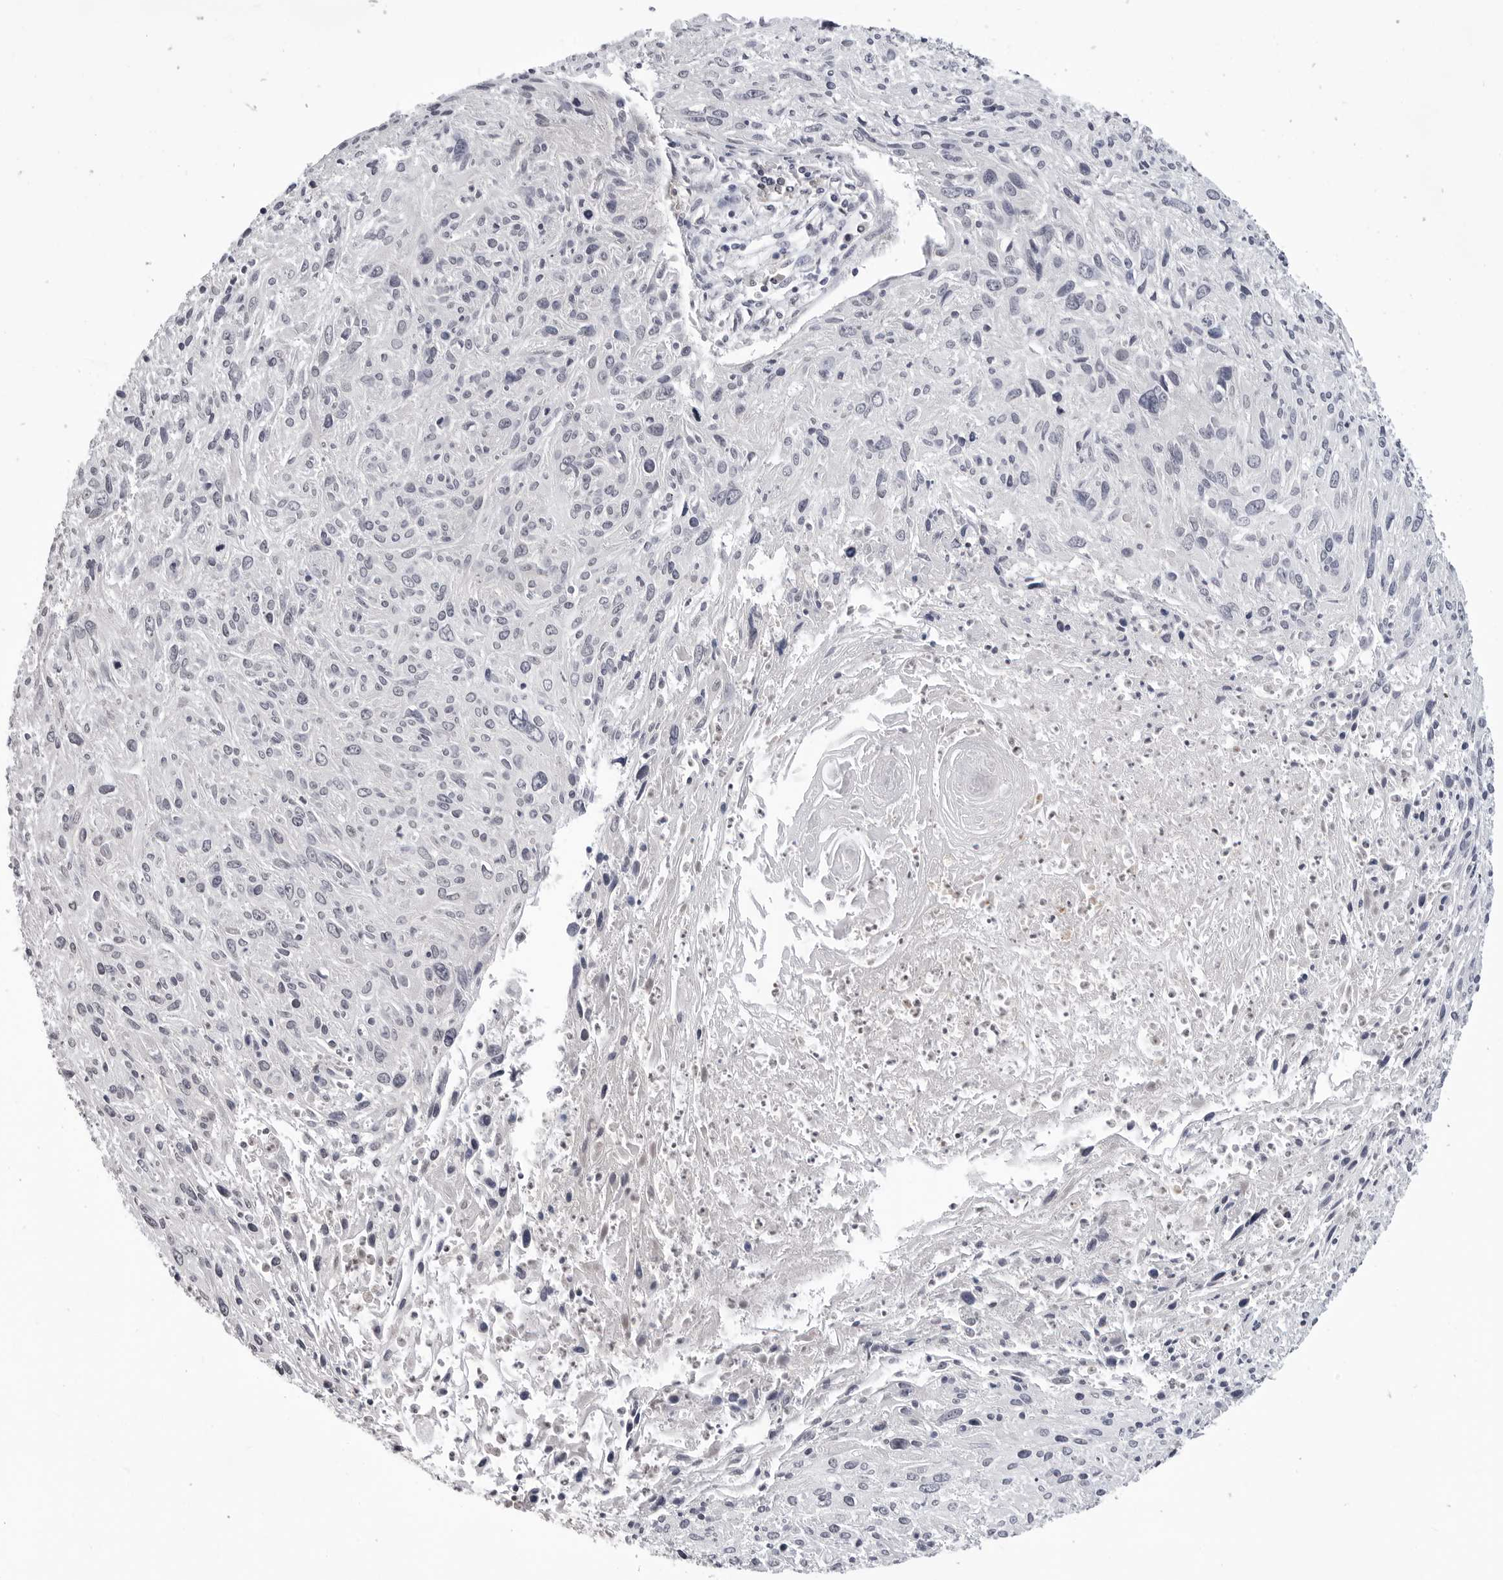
{"staining": {"intensity": "negative", "quantity": "none", "location": "none"}, "tissue": "cervical cancer", "cell_type": "Tumor cells", "image_type": "cancer", "snomed": [{"axis": "morphology", "description": "Squamous cell carcinoma, NOS"}, {"axis": "topography", "description": "Cervix"}], "caption": "The immunohistochemistry image has no significant expression in tumor cells of cervical cancer (squamous cell carcinoma) tissue.", "gene": "TRMT13", "patient": {"sex": "female", "age": 51}}